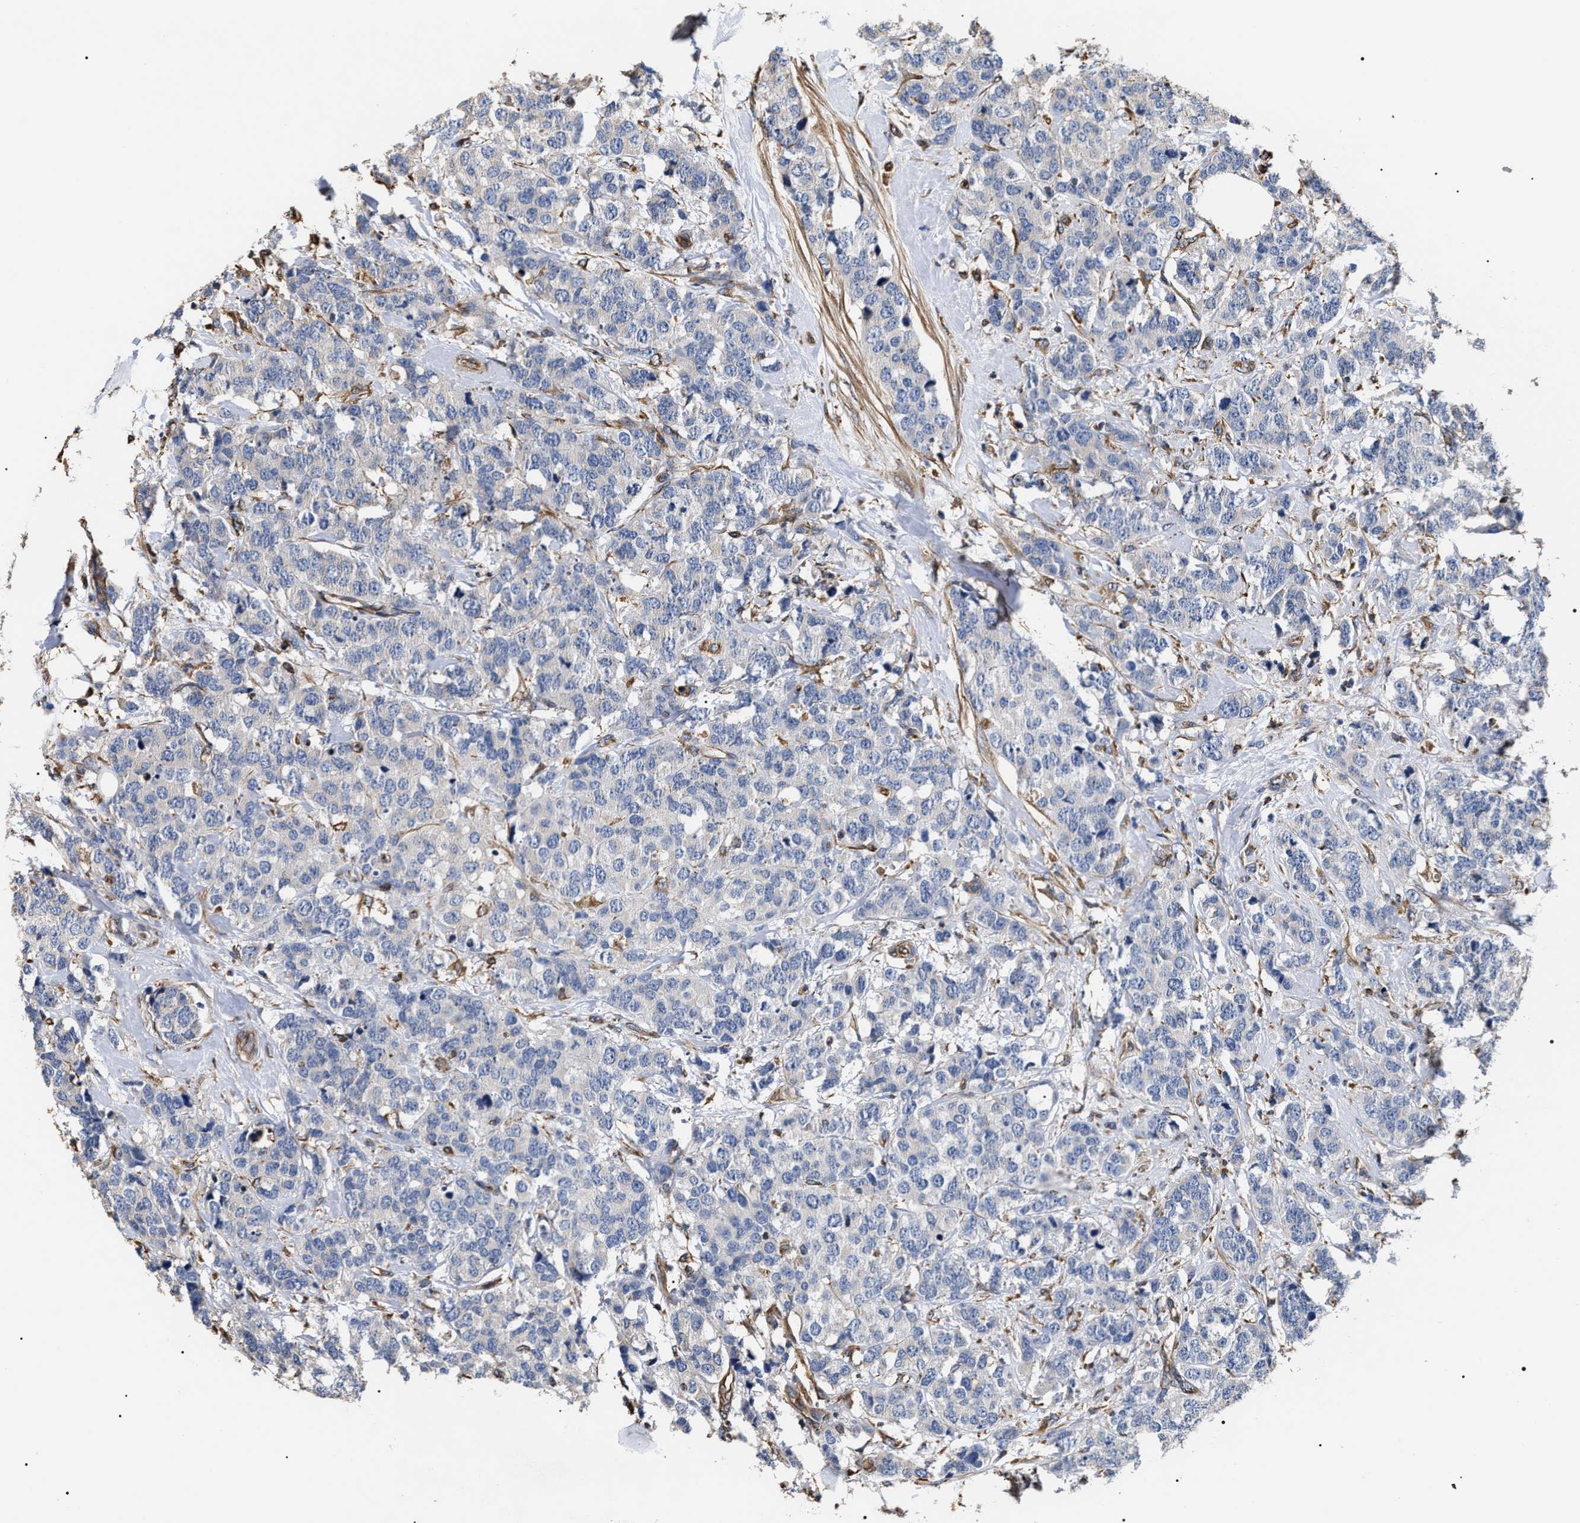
{"staining": {"intensity": "negative", "quantity": "none", "location": "none"}, "tissue": "breast cancer", "cell_type": "Tumor cells", "image_type": "cancer", "snomed": [{"axis": "morphology", "description": "Lobular carcinoma"}, {"axis": "topography", "description": "Breast"}], "caption": "IHC micrograph of human breast cancer (lobular carcinoma) stained for a protein (brown), which exhibits no expression in tumor cells.", "gene": "TSPAN33", "patient": {"sex": "female", "age": 59}}